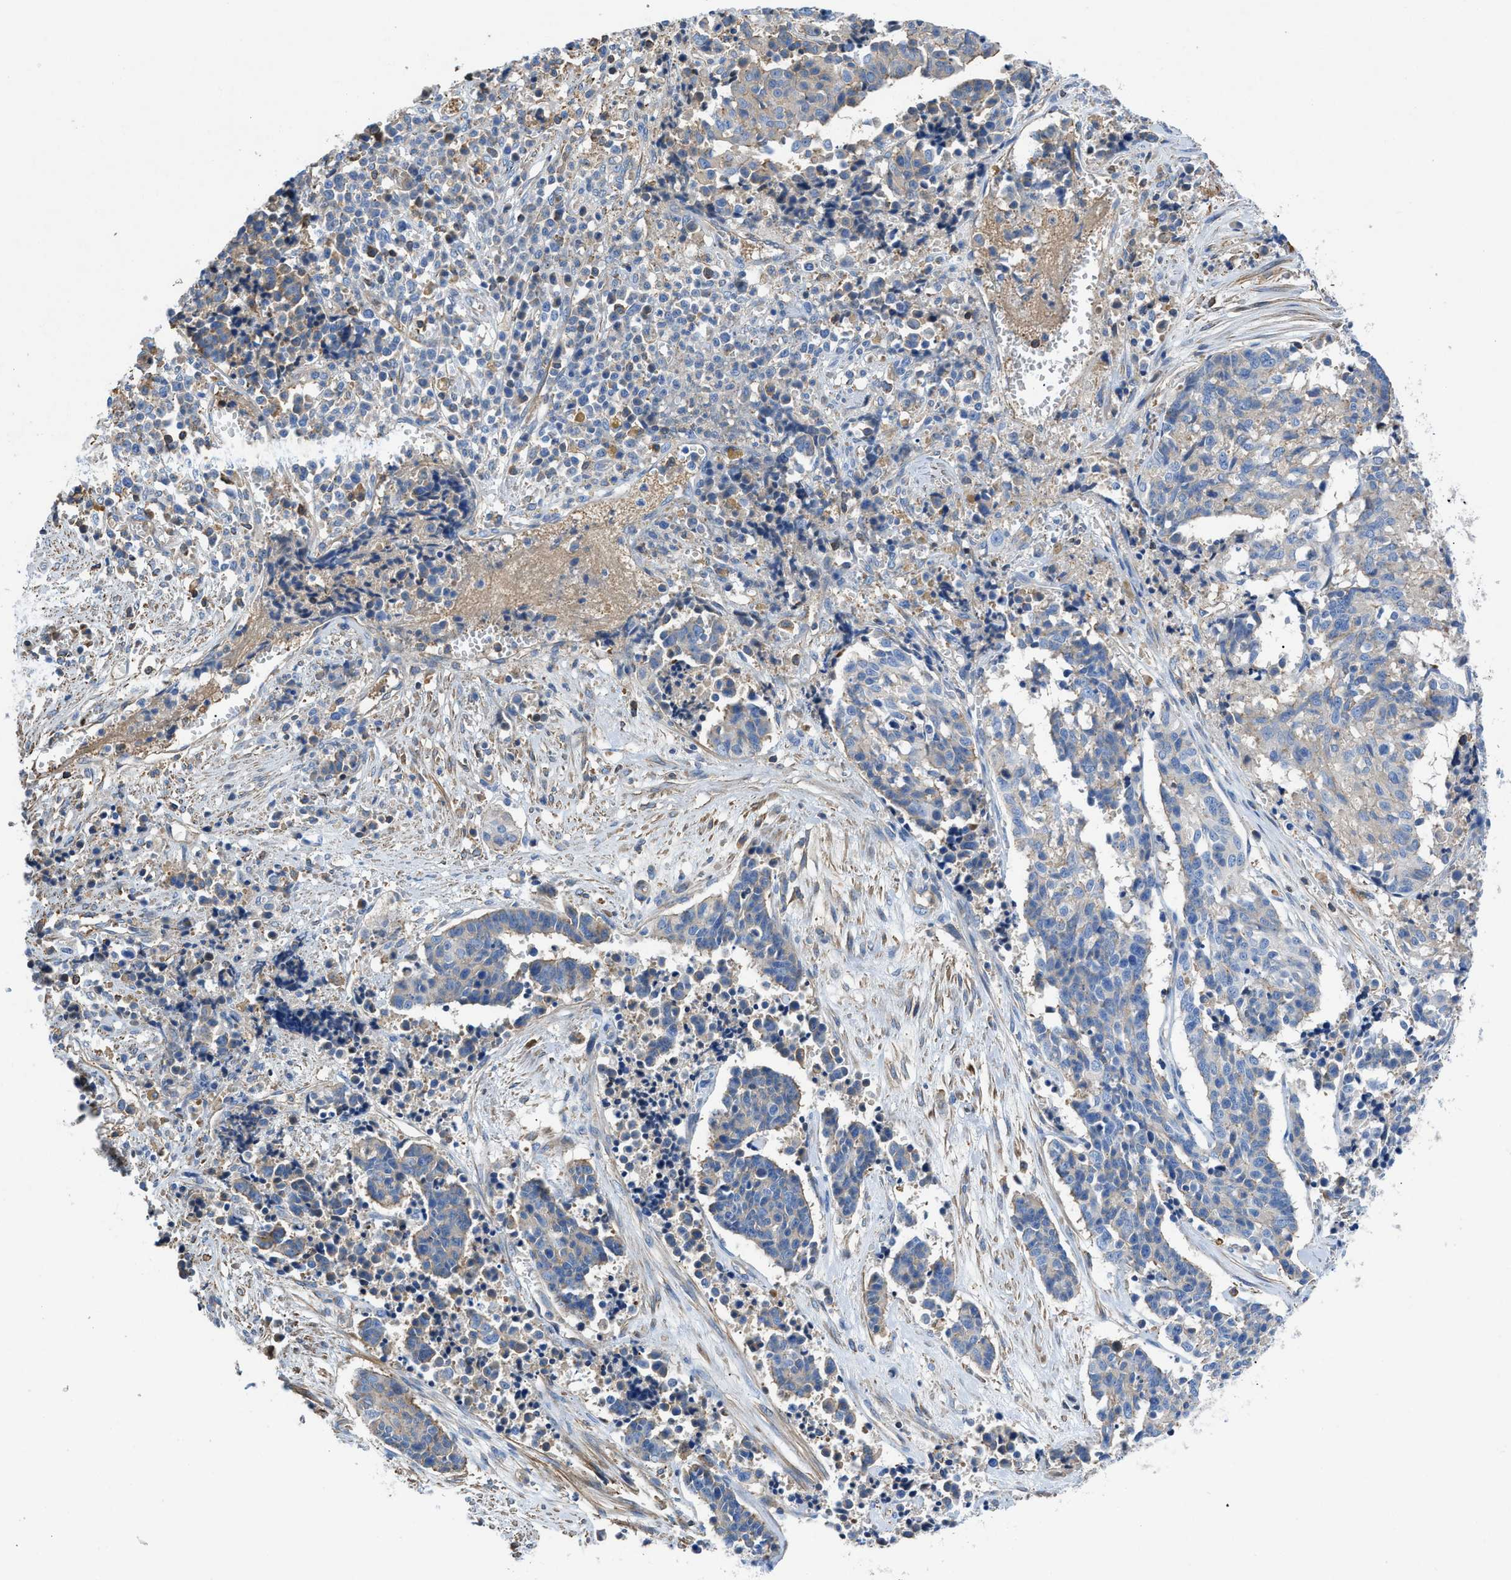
{"staining": {"intensity": "weak", "quantity": "<25%", "location": "cytoplasmic/membranous"}, "tissue": "cervical cancer", "cell_type": "Tumor cells", "image_type": "cancer", "snomed": [{"axis": "morphology", "description": "Squamous cell carcinoma, NOS"}, {"axis": "topography", "description": "Cervix"}], "caption": "Immunohistochemical staining of cervical cancer (squamous cell carcinoma) displays no significant positivity in tumor cells.", "gene": "ATP6V0D1", "patient": {"sex": "female", "age": 35}}